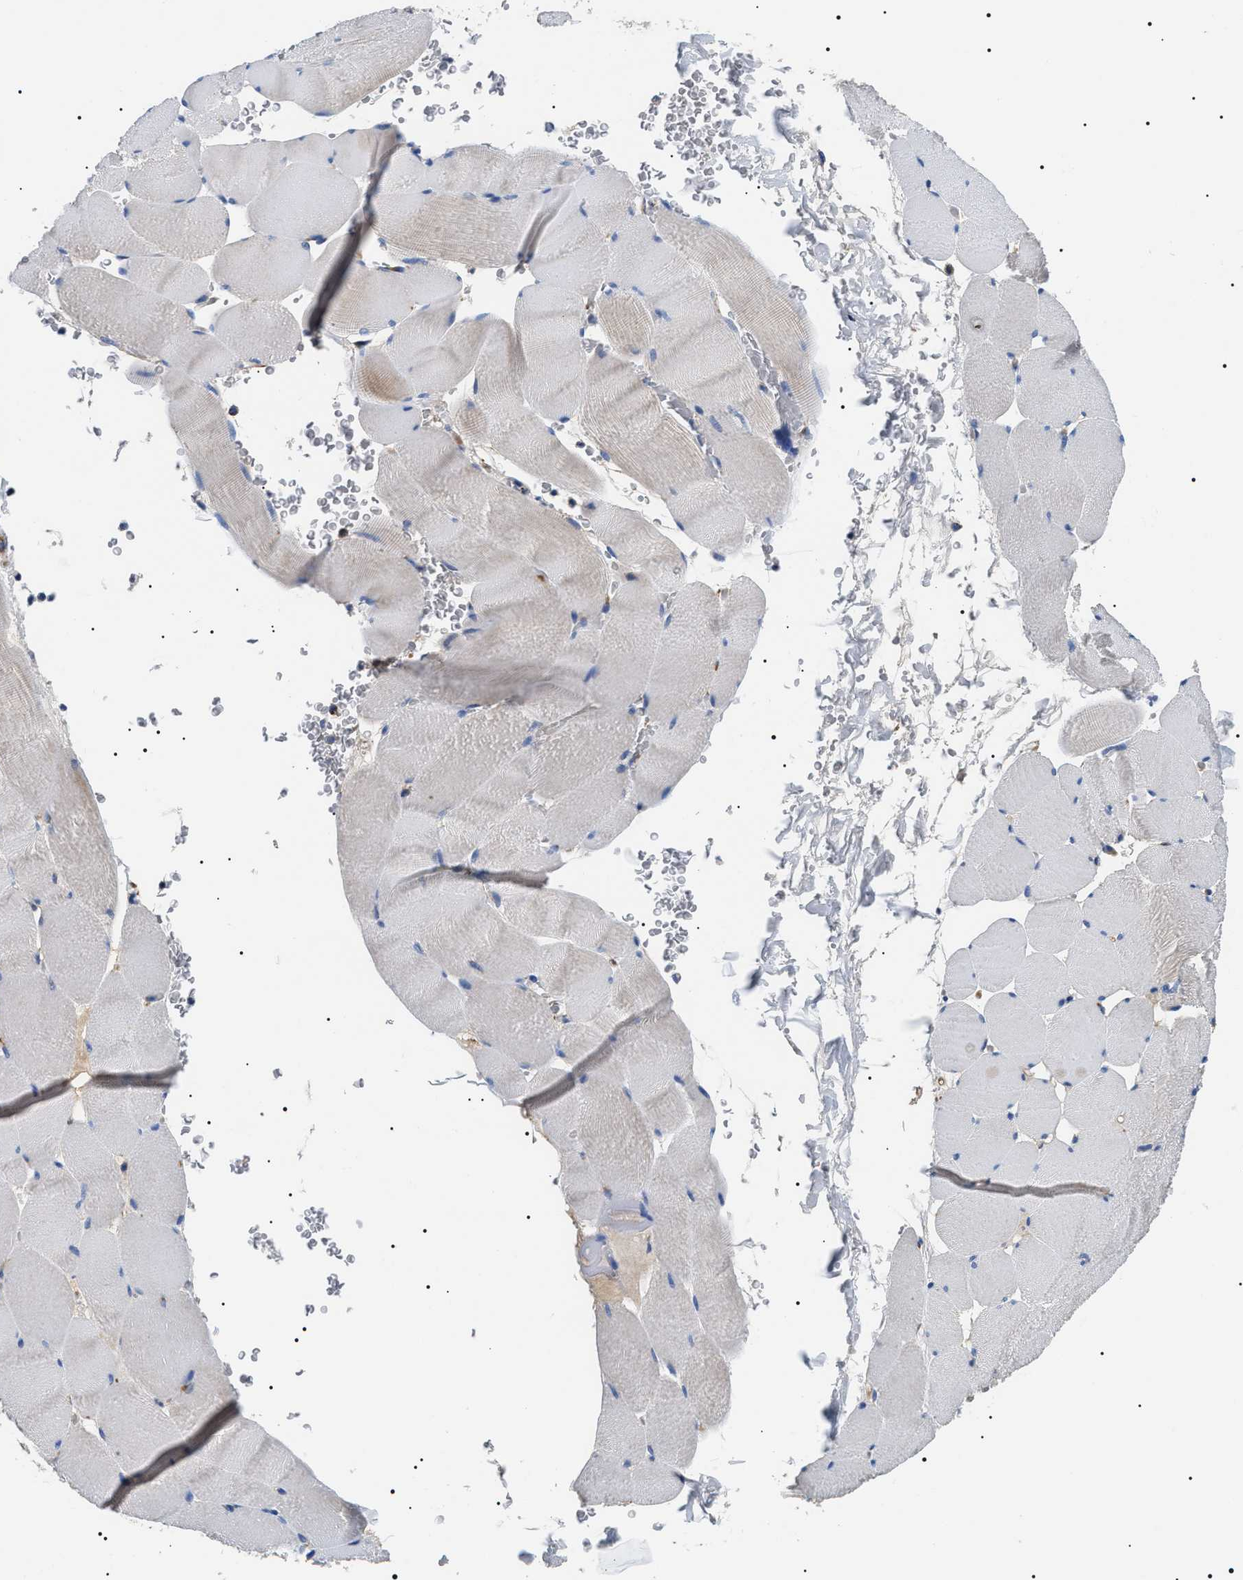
{"staining": {"intensity": "weak", "quantity": "<25%", "location": "cytoplasmic/membranous"}, "tissue": "skeletal muscle", "cell_type": "Myocytes", "image_type": "normal", "snomed": [{"axis": "morphology", "description": "Normal tissue, NOS"}, {"axis": "topography", "description": "Skeletal muscle"}], "caption": "Immunohistochemistry micrograph of benign skeletal muscle: skeletal muscle stained with DAB (3,3'-diaminobenzidine) displays no significant protein positivity in myocytes.", "gene": "OXSM", "patient": {"sex": "male", "age": 62}}